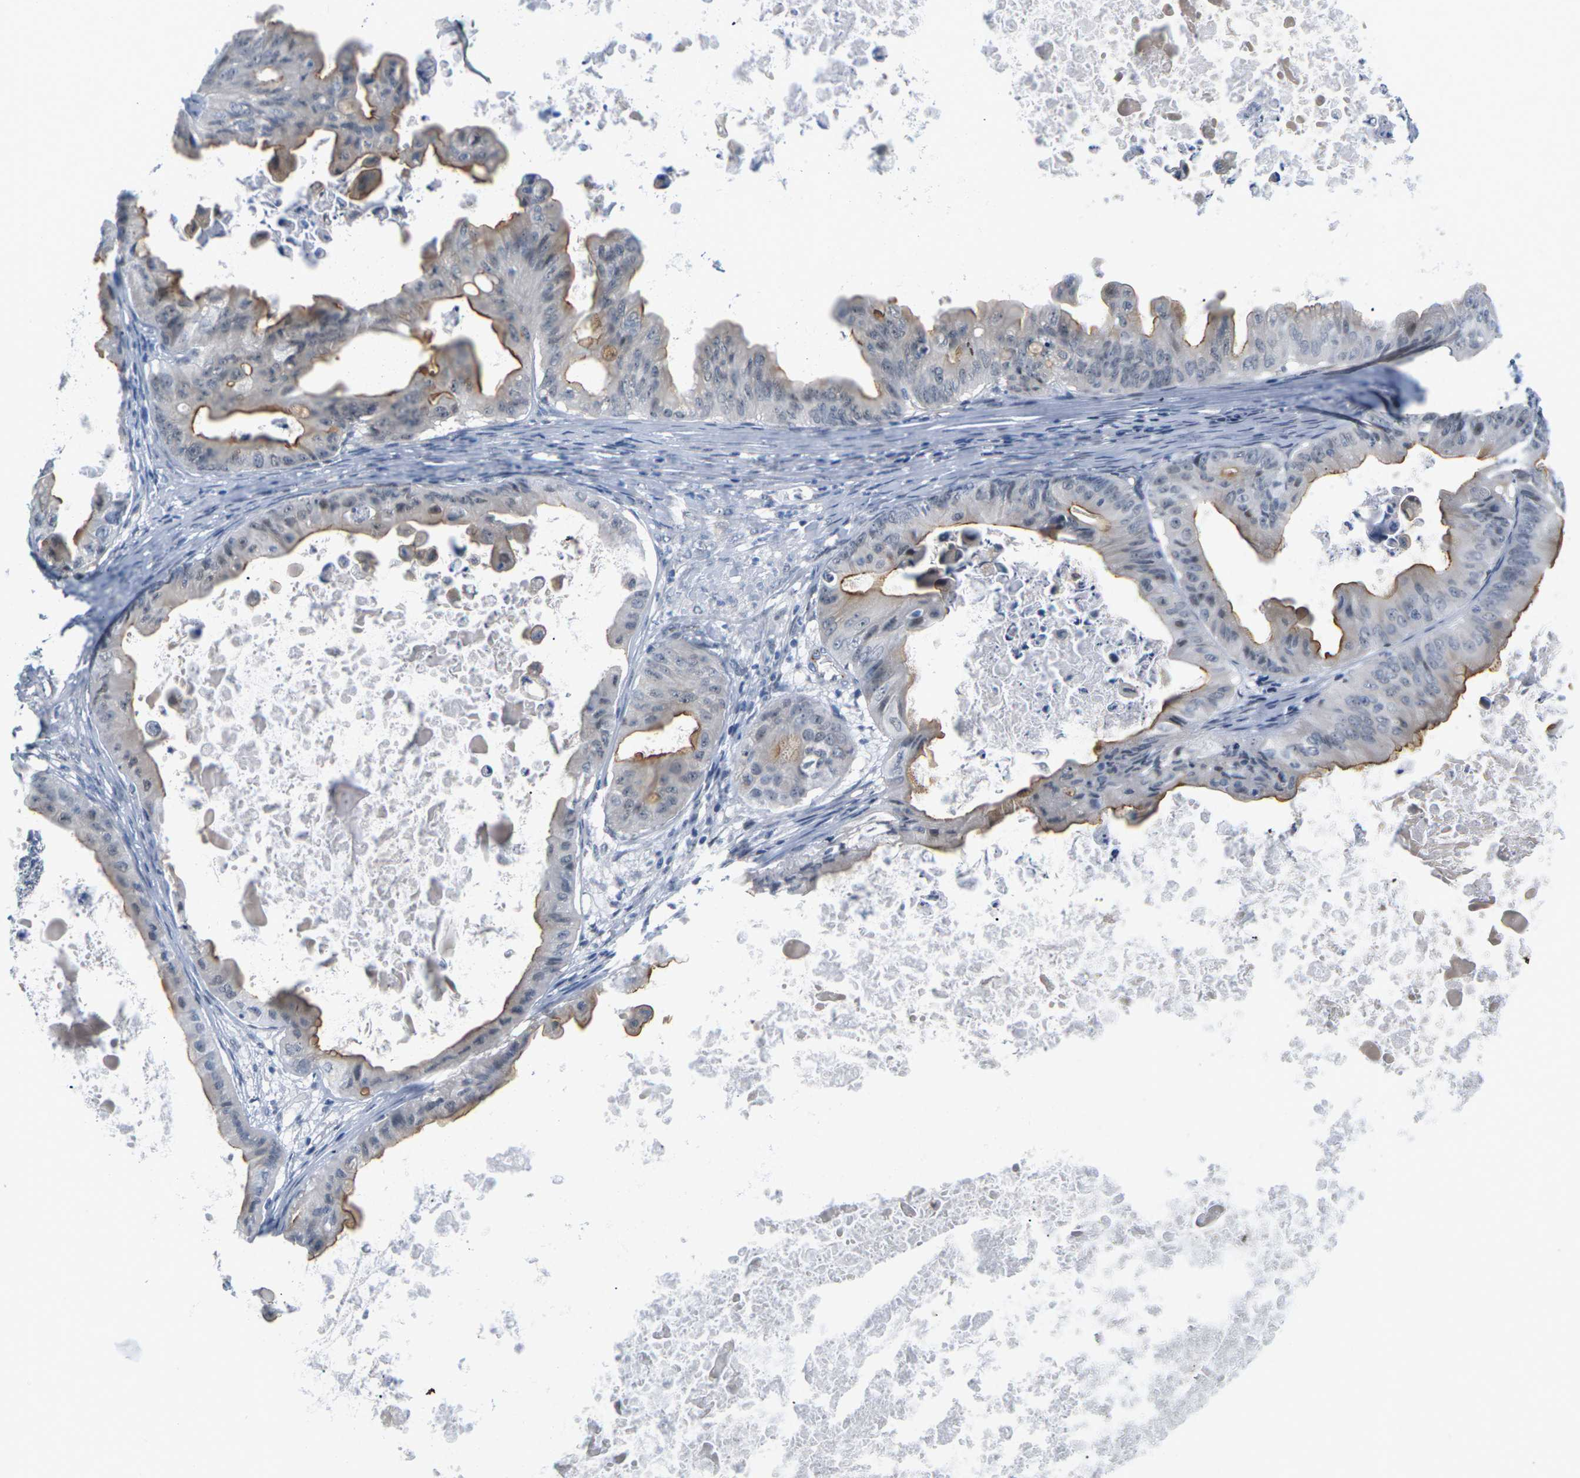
{"staining": {"intensity": "moderate", "quantity": "25%-75%", "location": "cytoplasmic/membranous"}, "tissue": "ovarian cancer", "cell_type": "Tumor cells", "image_type": "cancer", "snomed": [{"axis": "morphology", "description": "Cystadenocarcinoma, mucinous, NOS"}, {"axis": "topography", "description": "Ovary"}], "caption": "Mucinous cystadenocarcinoma (ovarian) was stained to show a protein in brown. There is medium levels of moderate cytoplasmic/membranous expression in about 25%-75% of tumor cells.", "gene": "PKP2", "patient": {"sex": "female", "age": 37}}